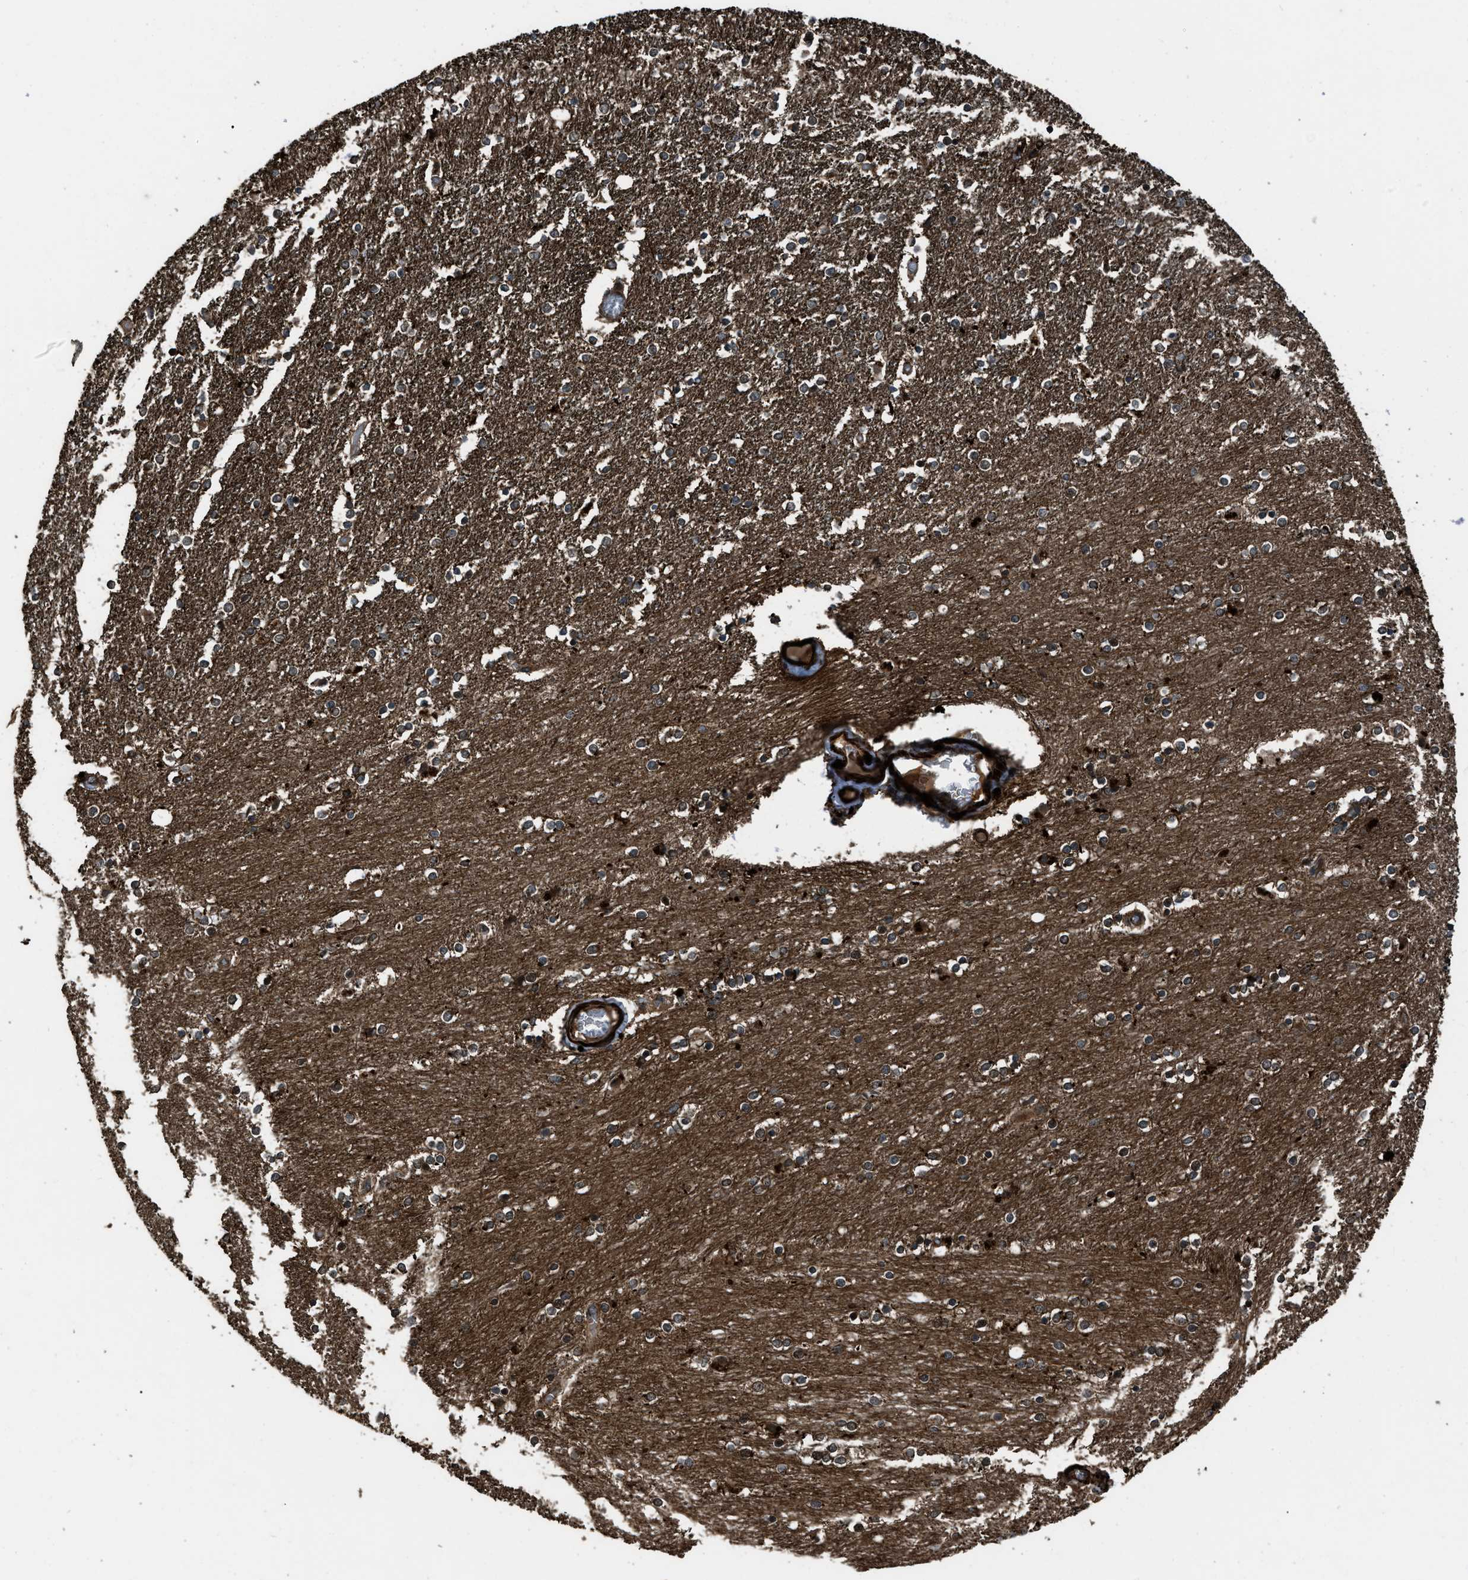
{"staining": {"intensity": "strong", "quantity": "25%-75%", "location": "cytoplasmic/membranous"}, "tissue": "caudate", "cell_type": "Glial cells", "image_type": "normal", "snomed": [{"axis": "morphology", "description": "Normal tissue, NOS"}, {"axis": "topography", "description": "Lateral ventricle wall"}], "caption": "Immunohistochemistry of normal human caudate shows high levels of strong cytoplasmic/membranous expression in approximately 25%-75% of glial cells.", "gene": "IRAK4", "patient": {"sex": "female", "age": 54}}